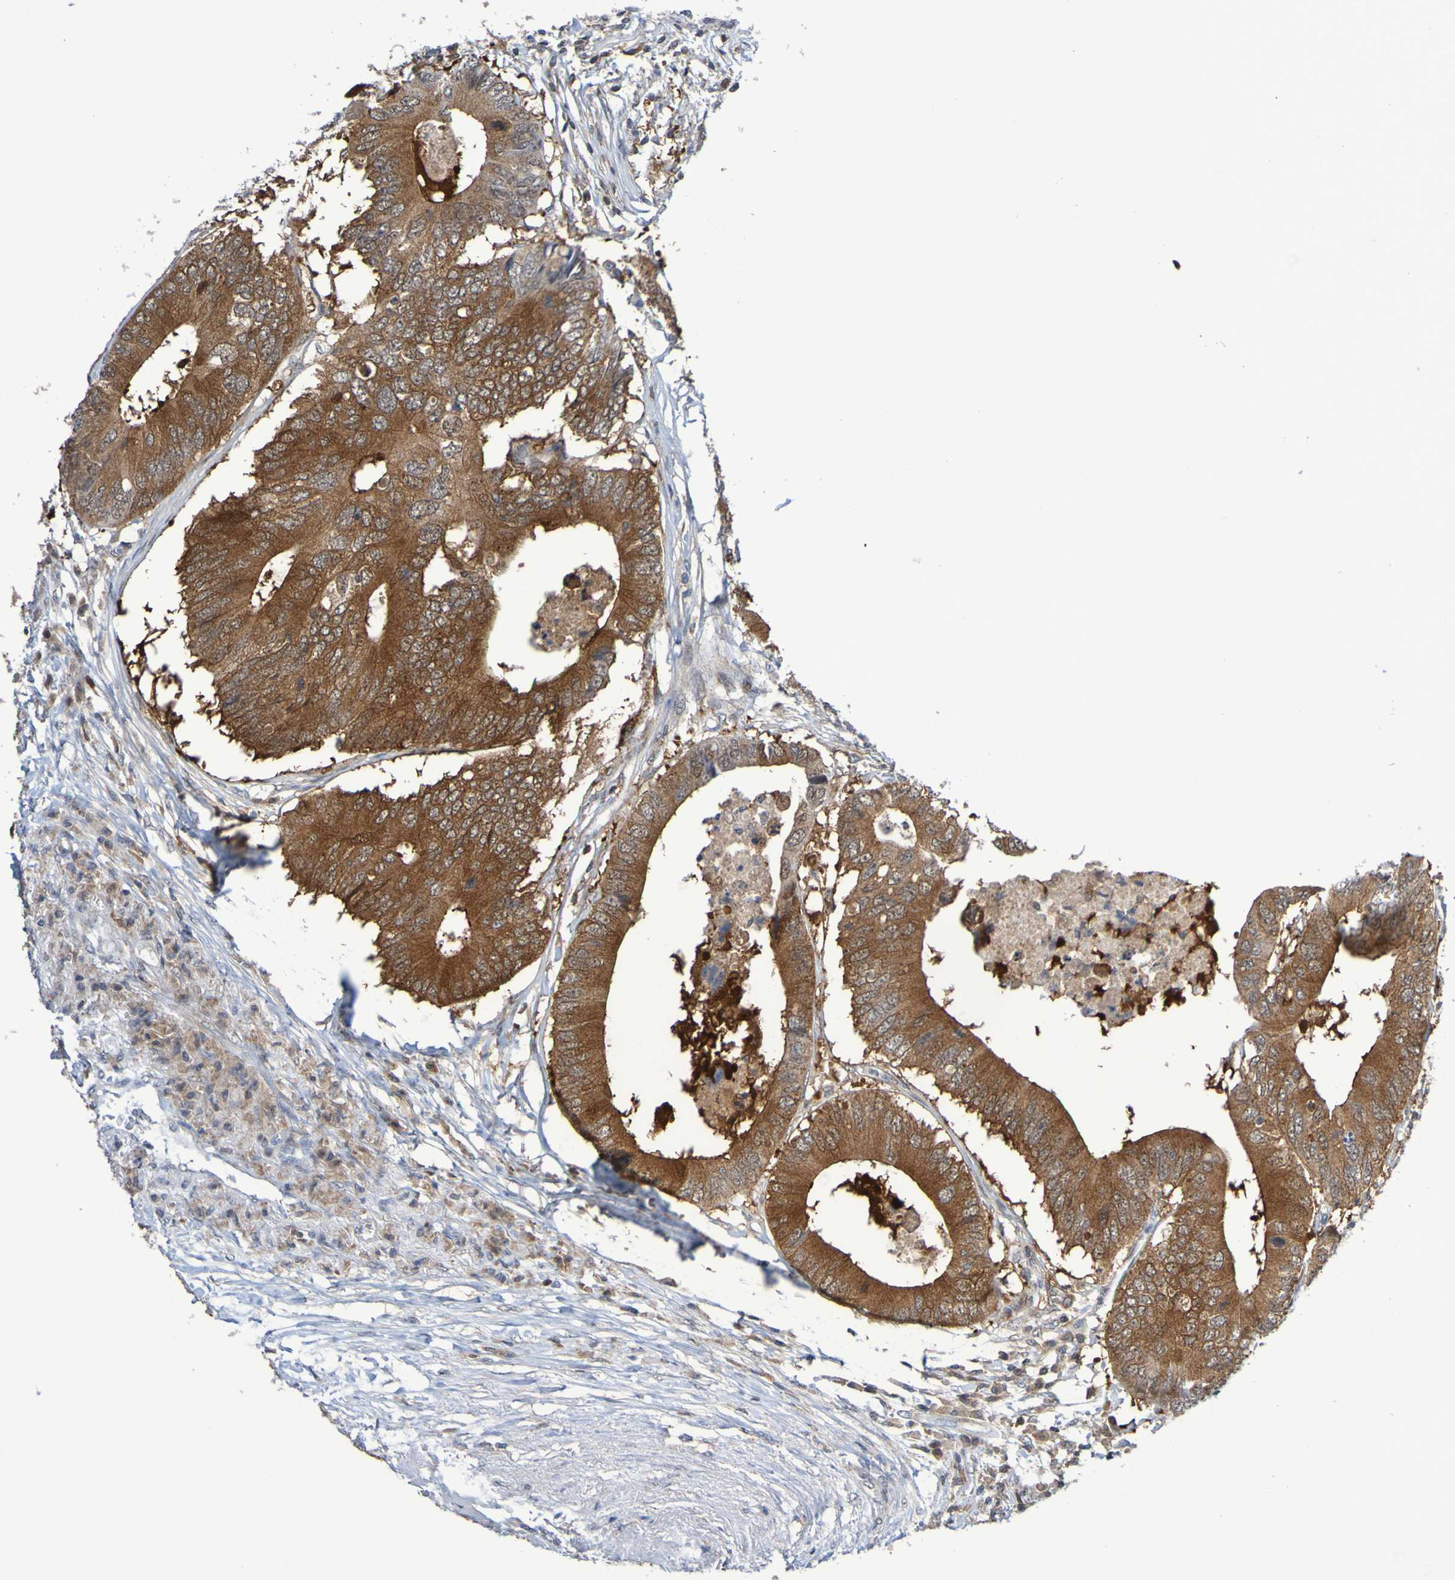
{"staining": {"intensity": "strong", "quantity": ">75%", "location": "cytoplasmic/membranous"}, "tissue": "colorectal cancer", "cell_type": "Tumor cells", "image_type": "cancer", "snomed": [{"axis": "morphology", "description": "Adenocarcinoma, NOS"}, {"axis": "topography", "description": "Colon"}], "caption": "Immunohistochemical staining of colorectal cancer displays strong cytoplasmic/membranous protein staining in approximately >75% of tumor cells.", "gene": "ATIC", "patient": {"sex": "male", "age": 71}}